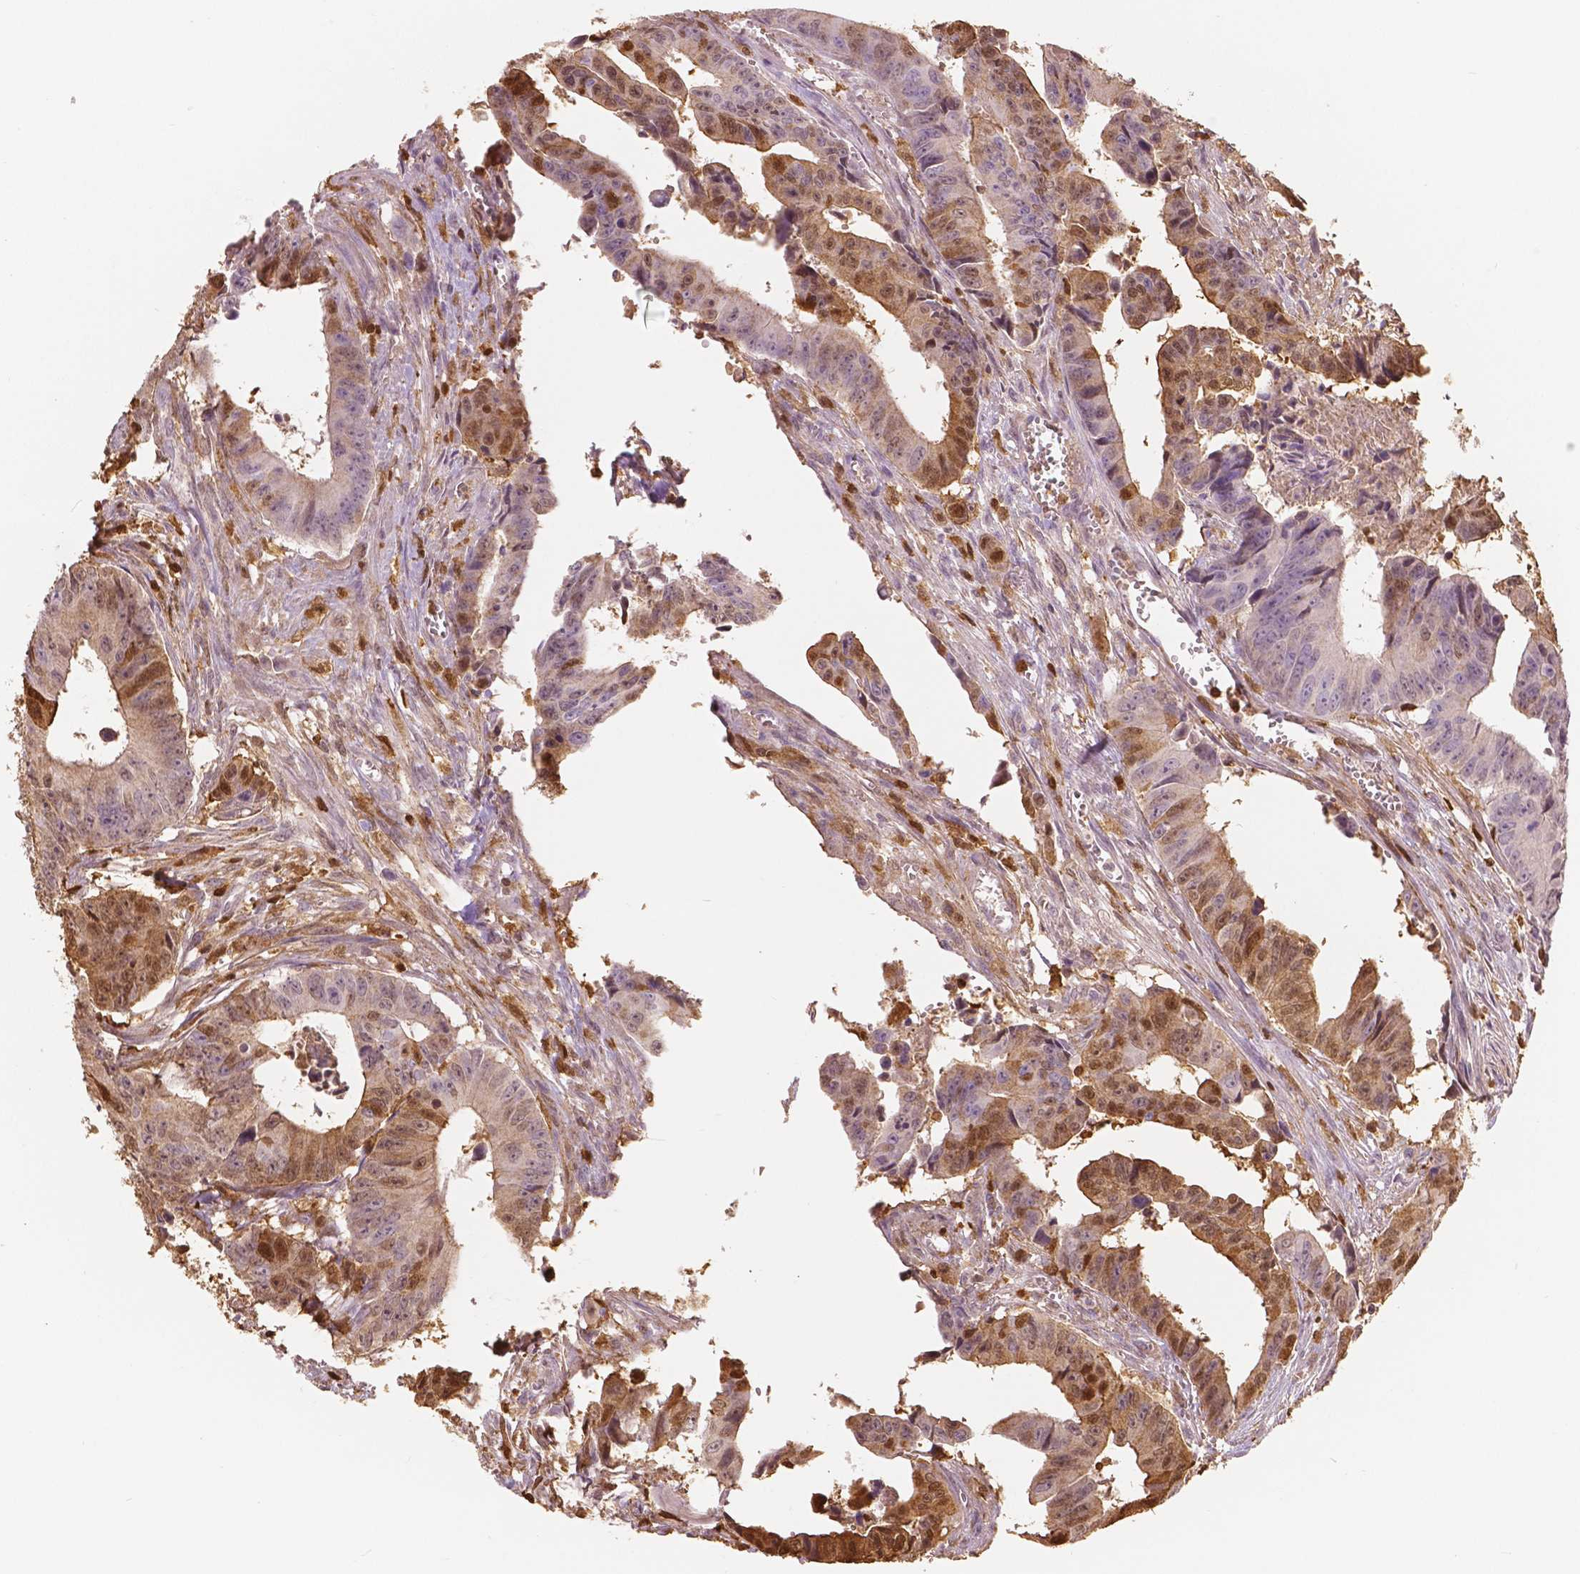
{"staining": {"intensity": "moderate", "quantity": "<25%", "location": "cytoplasmic/membranous,nuclear"}, "tissue": "colorectal cancer", "cell_type": "Tumor cells", "image_type": "cancer", "snomed": [{"axis": "morphology", "description": "Adenocarcinoma, NOS"}, {"axis": "topography", "description": "Colon"}], "caption": "An image of colorectal cancer stained for a protein displays moderate cytoplasmic/membranous and nuclear brown staining in tumor cells.", "gene": "S100A4", "patient": {"sex": "female", "age": 87}}